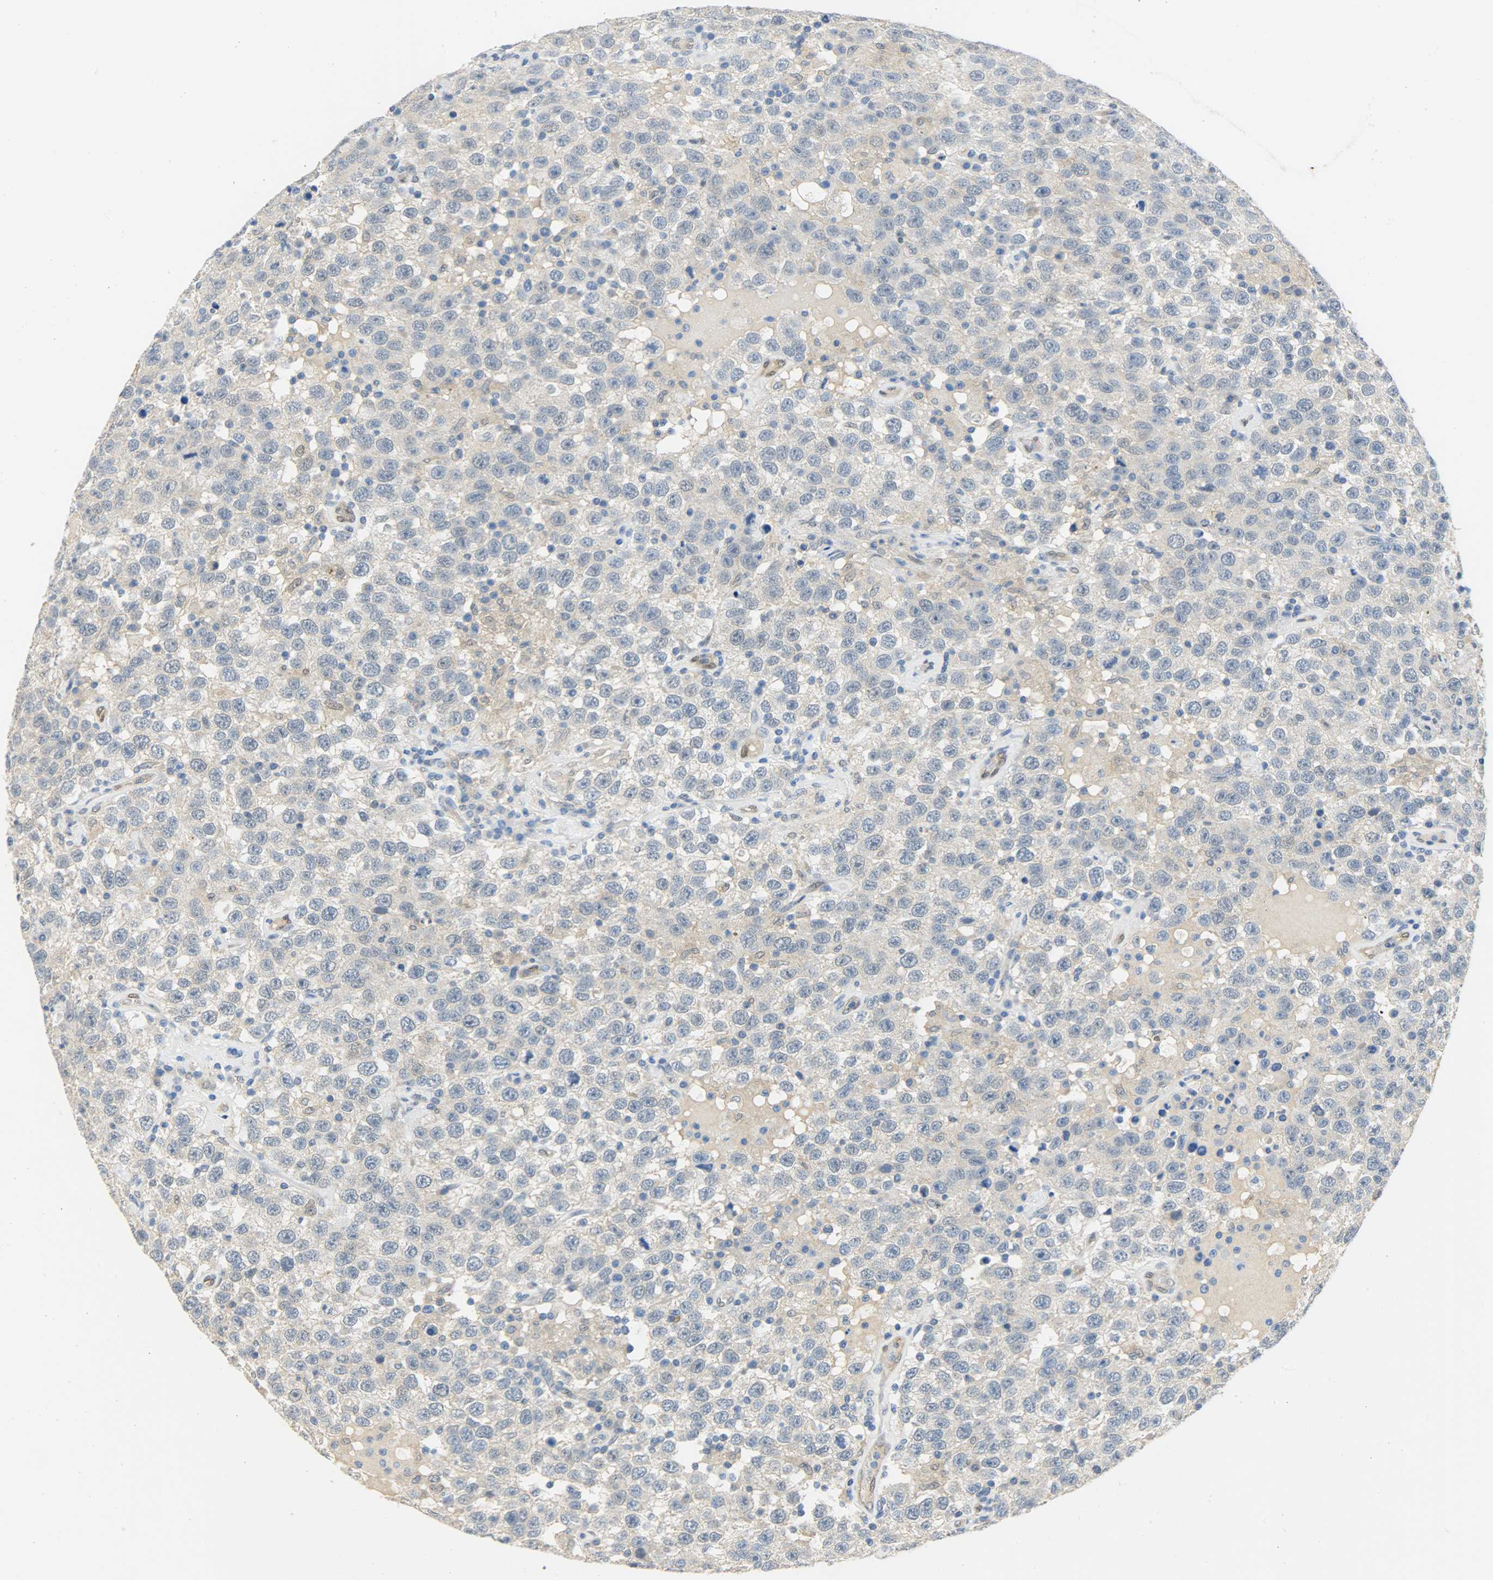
{"staining": {"intensity": "negative", "quantity": "none", "location": "none"}, "tissue": "testis cancer", "cell_type": "Tumor cells", "image_type": "cancer", "snomed": [{"axis": "morphology", "description": "Seminoma, NOS"}, {"axis": "topography", "description": "Testis"}], "caption": "A micrograph of human testis cancer is negative for staining in tumor cells. (DAB immunohistochemistry with hematoxylin counter stain).", "gene": "FKBP1A", "patient": {"sex": "male", "age": 41}}